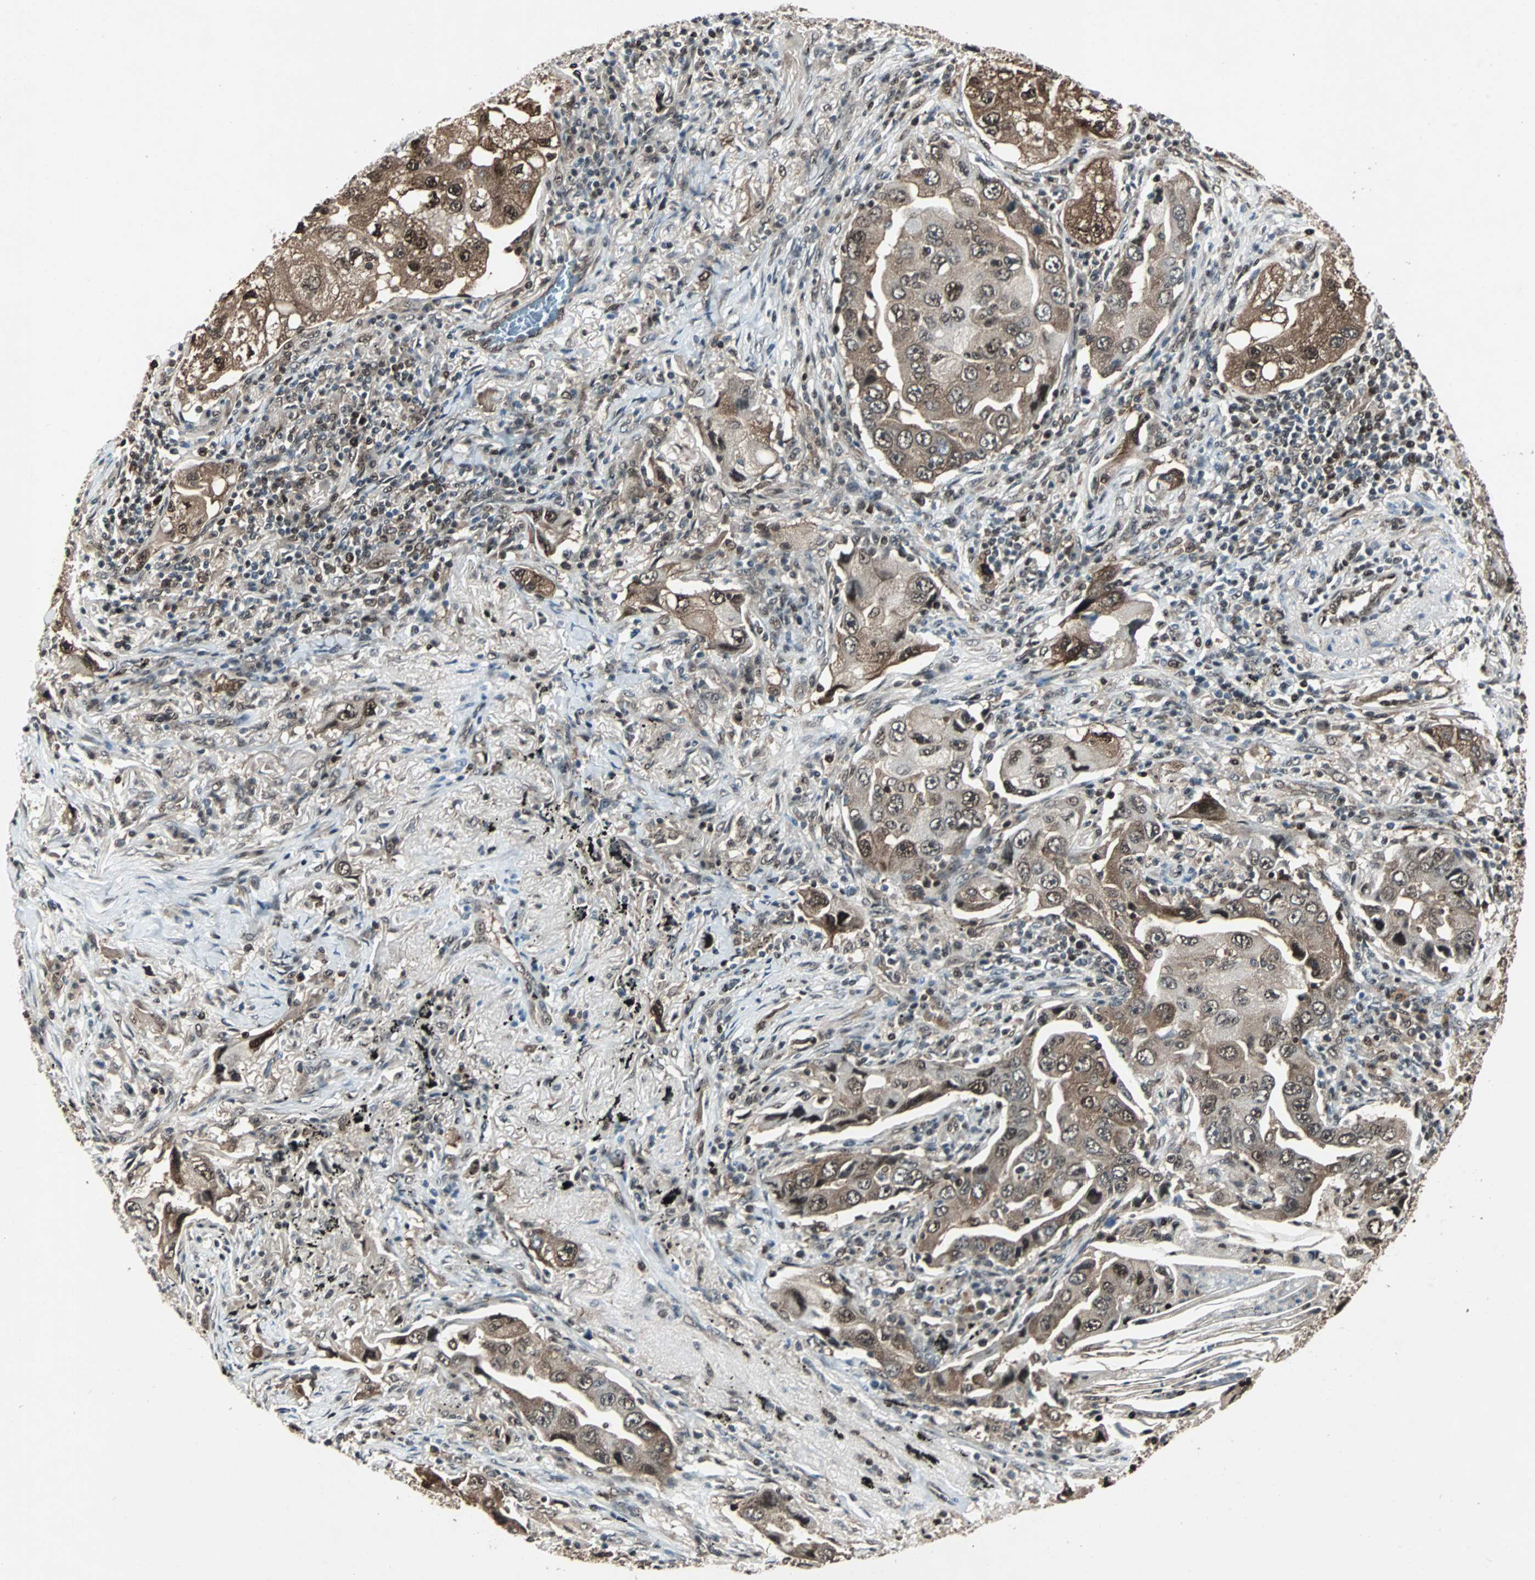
{"staining": {"intensity": "strong", "quantity": ">75%", "location": "cytoplasmic/membranous,nuclear"}, "tissue": "lung cancer", "cell_type": "Tumor cells", "image_type": "cancer", "snomed": [{"axis": "morphology", "description": "Adenocarcinoma, NOS"}, {"axis": "topography", "description": "Lung"}], "caption": "Immunohistochemistry (DAB (3,3'-diaminobenzidine)) staining of lung adenocarcinoma displays strong cytoplasmic/membranous and nuclear protein expression in approximately >75% of tumor cells. The protein of interest is stained brown, and the nuclei are stained in blue (DAB (3,3'-diaminobenzidine) IHC with brightfield microscopy, high magnification).", "gene": "ACLY", "patient": {"sex": "female", "age": 65}}